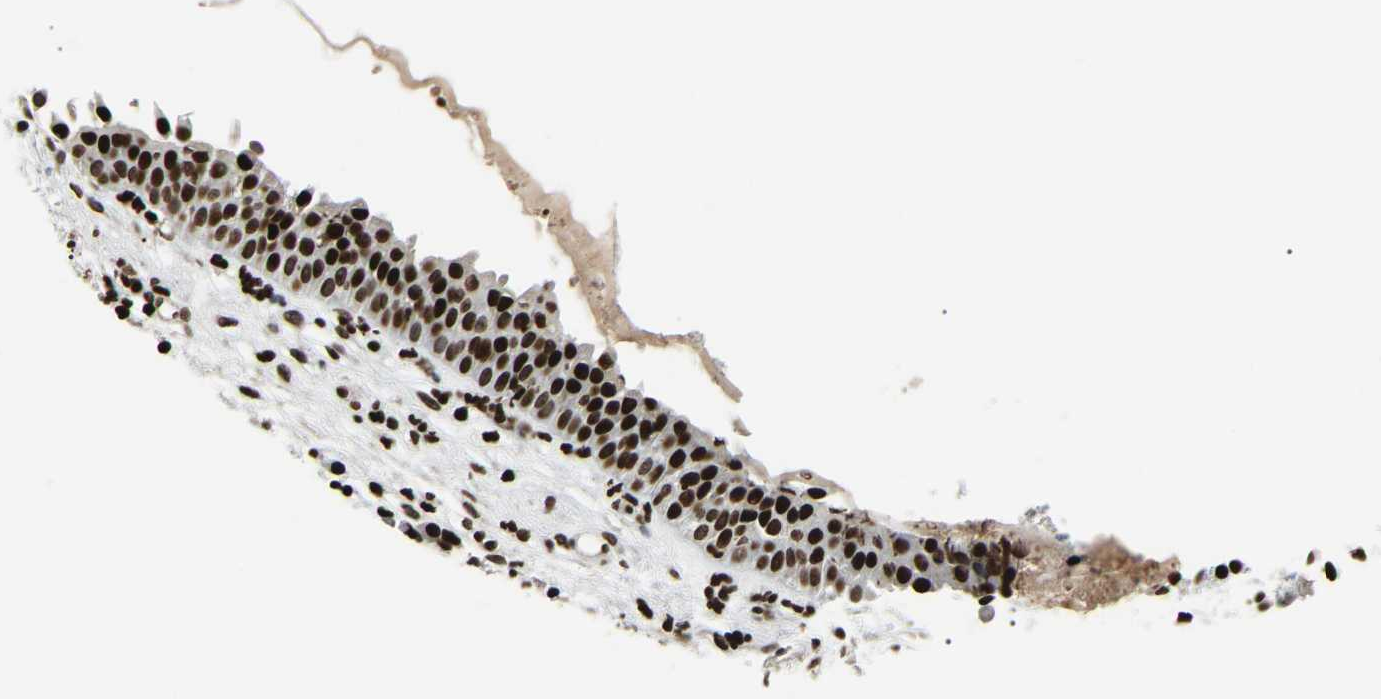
{"staining": {"intensity": "strong", "quantity": ">75%", "location": "nuclear"}, "tissue": "nasopharynx", "cell_type": "Respiratory epithelial cells", "image_type": "normal", "snomed": [{"axis": "morphology", "description": "Normal tissue, NOS"}, {"axis": "topography", "description": "Nasopharynx"}], "caption": "A high-resolution micrograph shows immunohistochemistry (IHC) staining of unremarkable nasopharynx, which displays strong nuclear staining in about >75% of respiratory epithelial cells.", "gene": "LRRC61", "patient": {"sex": "male", "age": 21}}